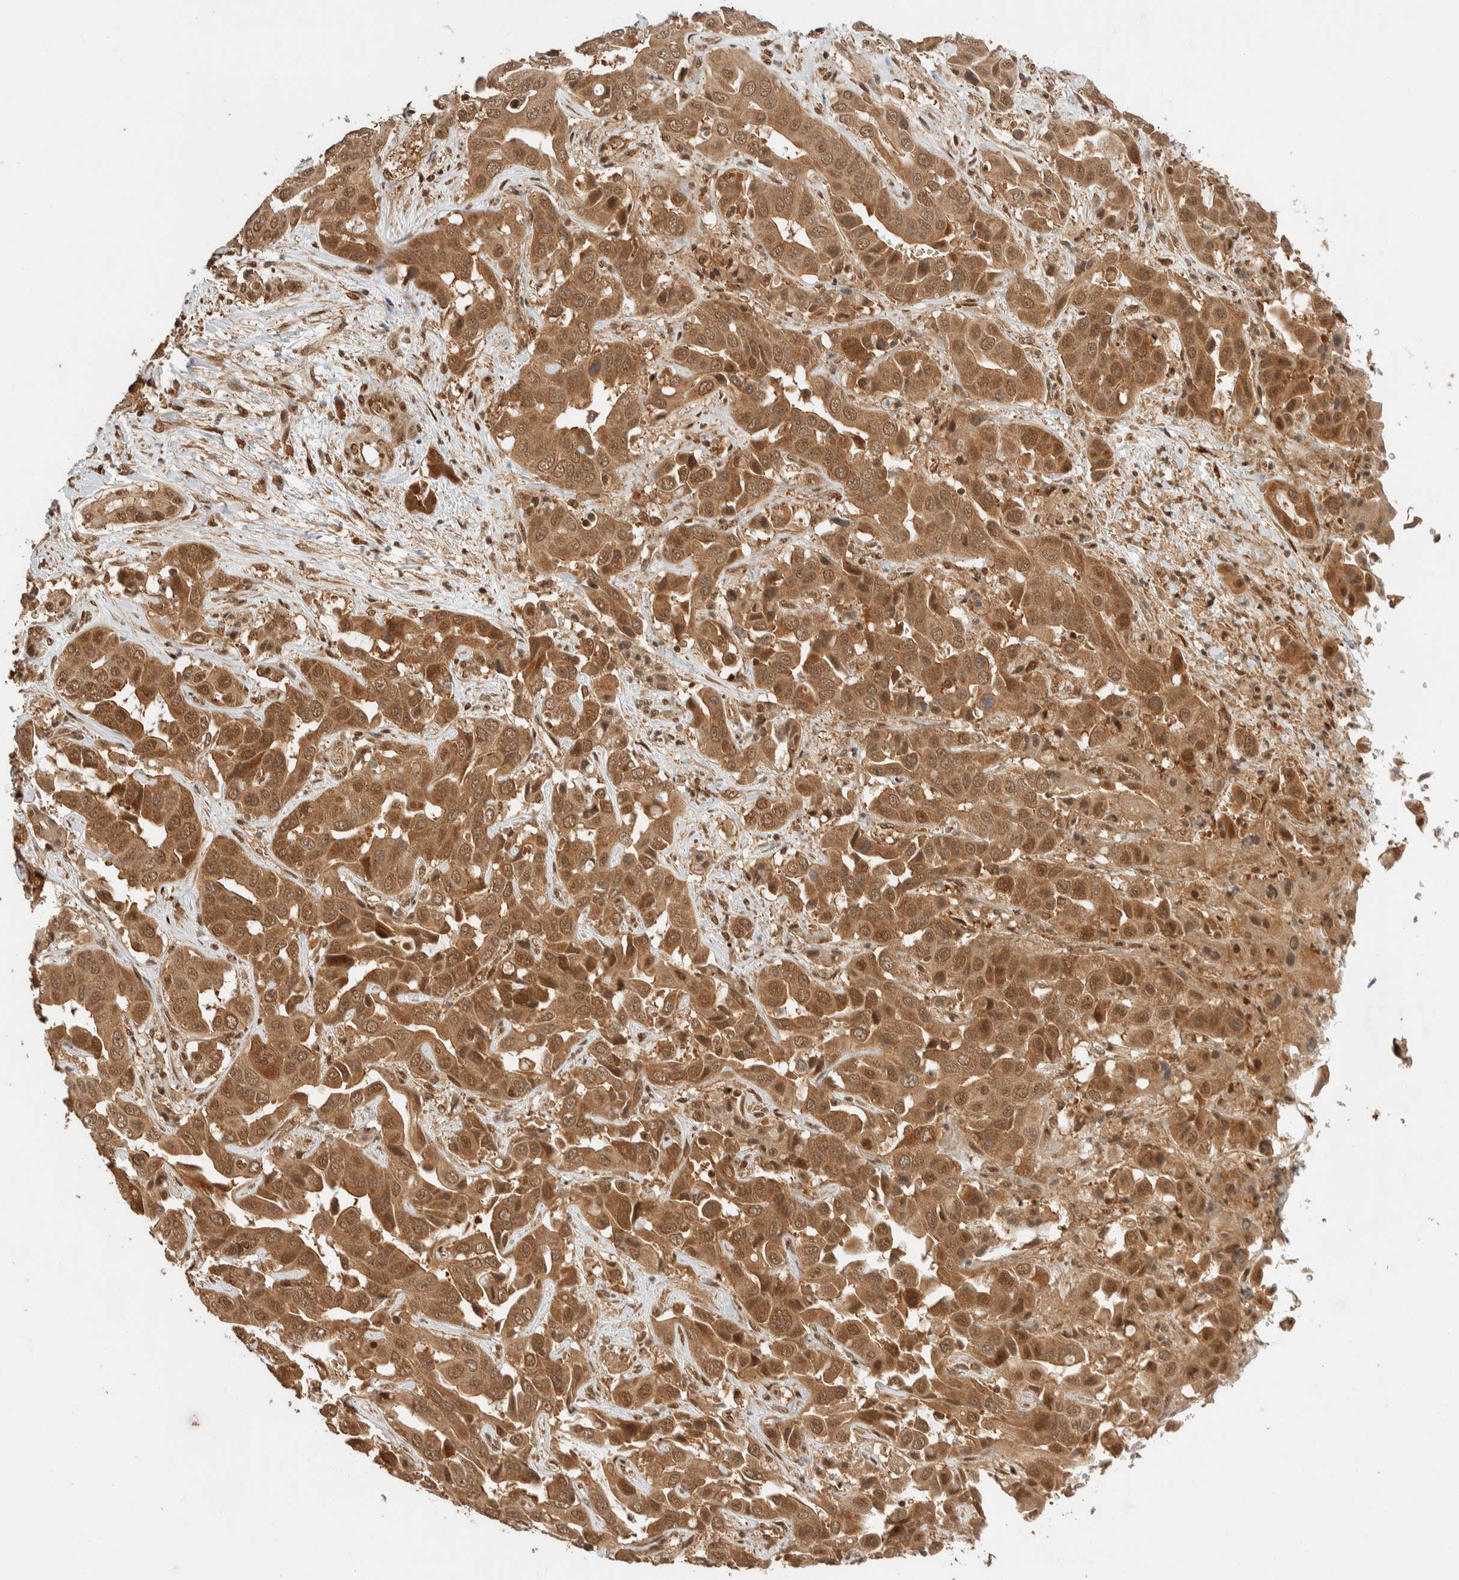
{"staining": {"intensity": "moderate", "quantity": ">75%", "location": "cytoplasmic/membranous,nuclear"}, "tissue": "liver cancer", "cell_type": "Tumor cells", "image_type": "cancer", "snomed": [{"axis": "morphology", "description": "Cholangiocarcinoma"}, {"axis": "topography", "description": "Liver"}], "caption": "DAB (3,3'-diaminobenzidine) immunohistochemical staining of liver cholangiocarcinoma reveals moderate cytoplasmic/membranous and nuclear protein expression in approximately >75% of tumor cells. (DAB (3,3'-diaminobenzidine) IHC with brightfield microscopy, high magnification).", "gene": "ZBTB2", "patient": {"sex": "female", "age": 52}}